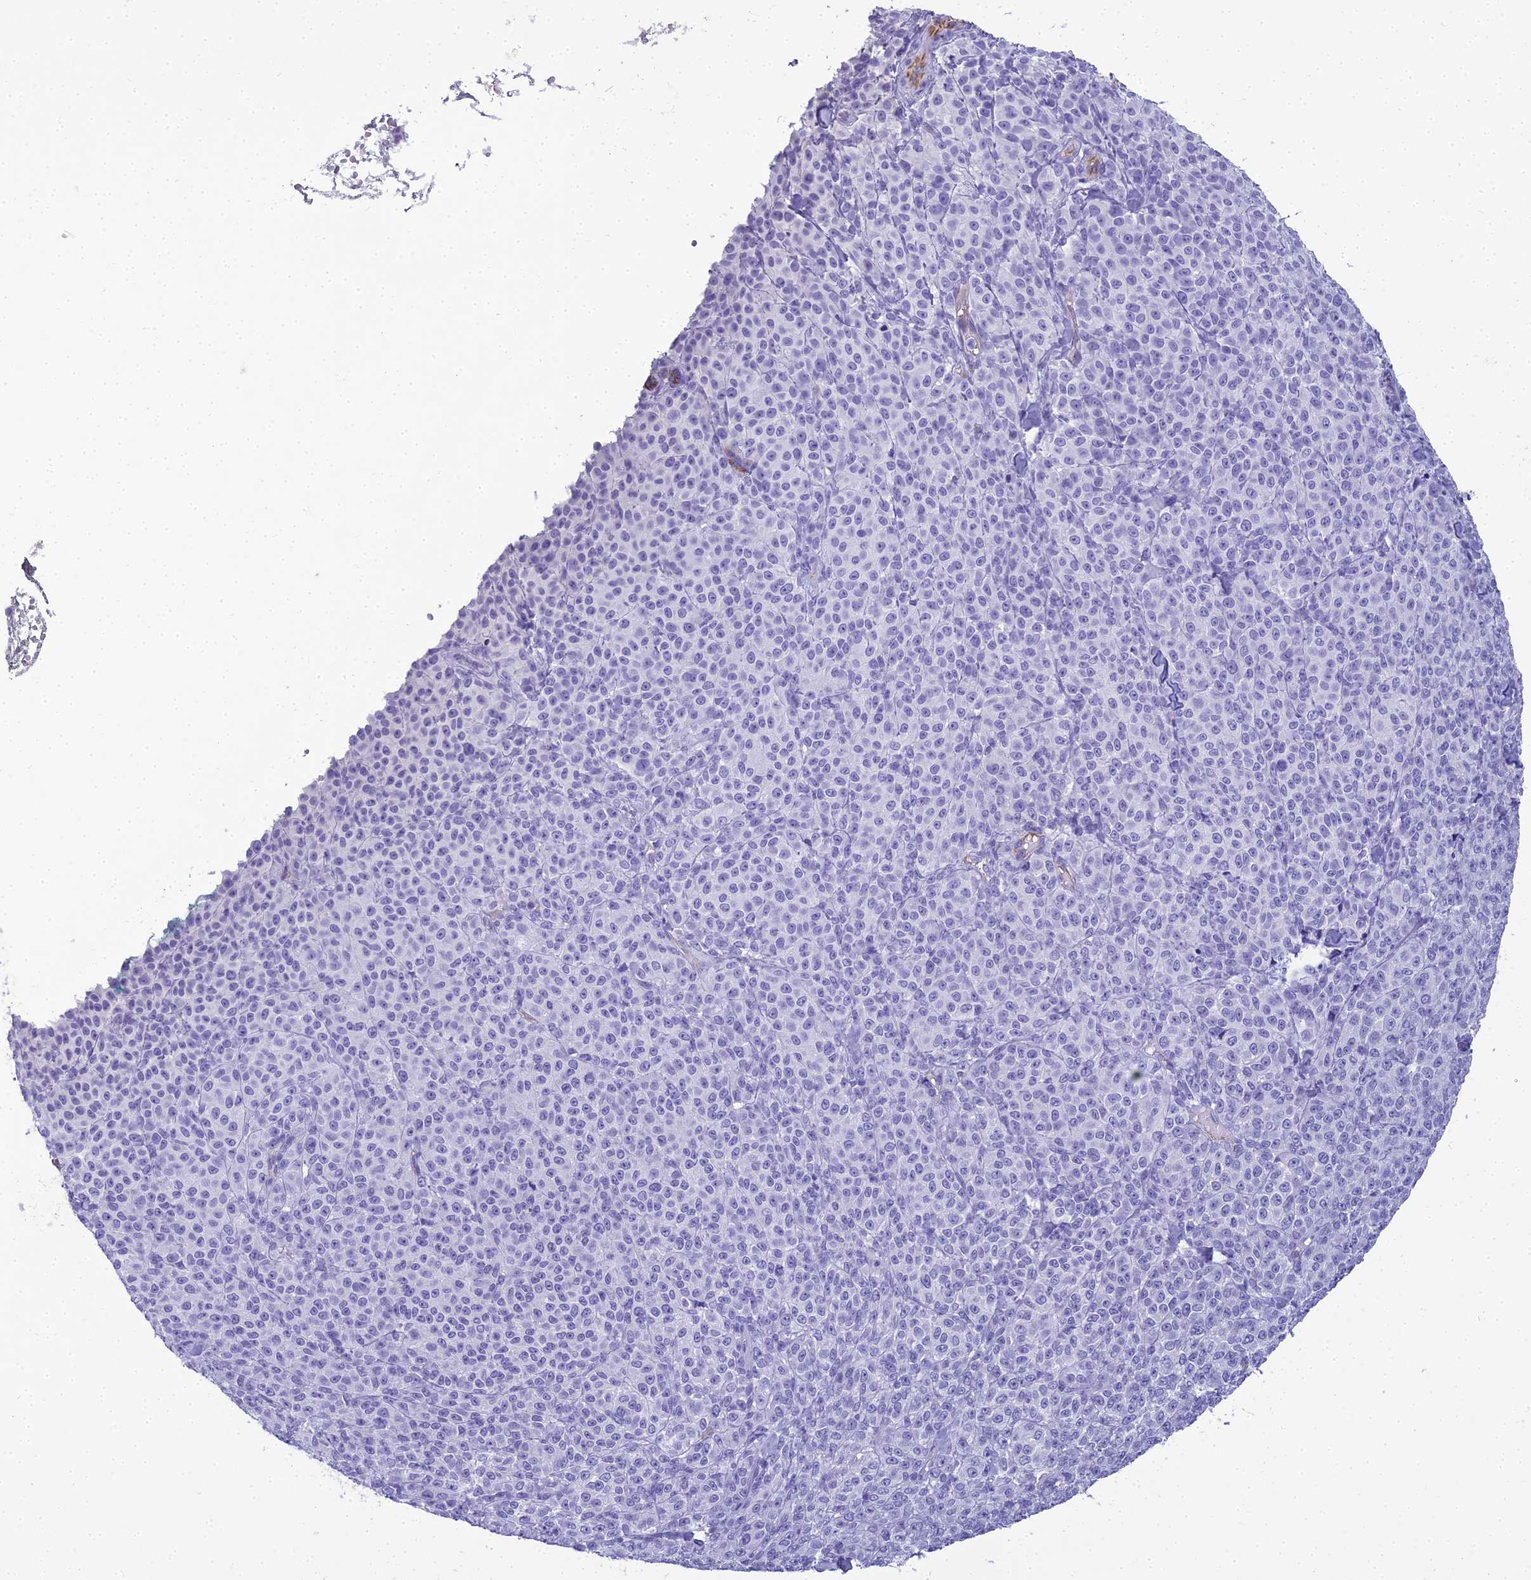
{"staining": {"intensity": "negative", "quantity": "none", "location": "none"}, "tissue": "melanoma", "cell_type": "Tumor cells", "image_type": "cancer", "snomed": [{"axis": "morphology", "description": "Normal tissue, NOS"}, {"axis": "morphology", "description": "Malignant melanoma, NOS"}, {"axis": "topography", "description": "Skin"}], "caption": "Immunohistochemistry (IHC) image of neoplastic tissue: malignant melanoma stained with DAB (3,3'-diaminobenzidine) displays no significant protein staining in tumor cells.", "gene": "NINJ1", "patient": {"sex": "female", "age": 34}}